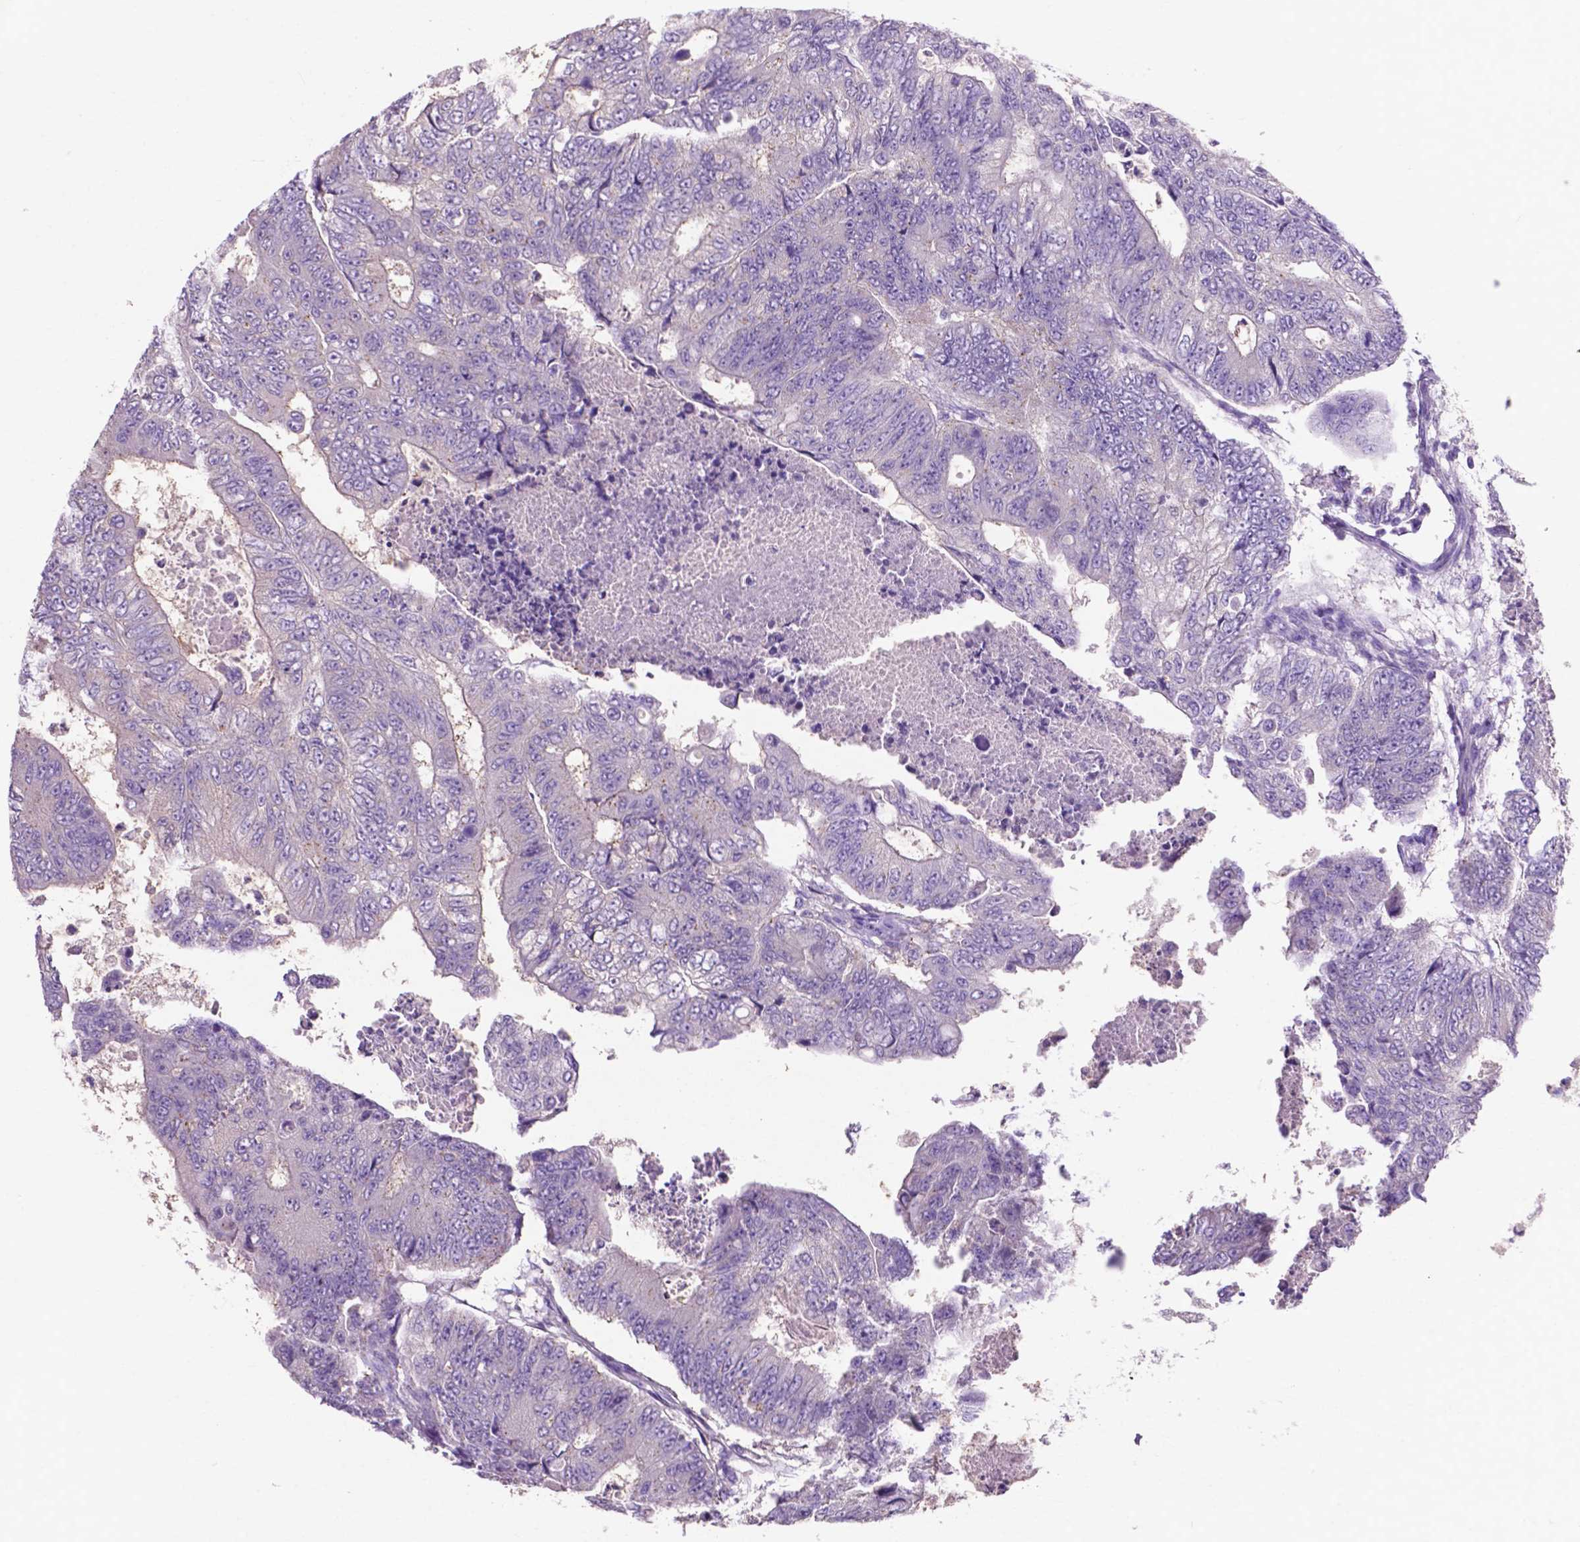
{"staining": {"intensity": "negative", "quantity": "none", "location": "none"}, "tissue": "colorectal cancer", "cell_type": "Tumor cells", "image_type": "cancer", "snomed": [{"axis": "morphology", "description": "Adenocarcinoma, NOS"}, {"axis": "topography", "description": "Colon"}], "caption": "Human colorectal cancer (adenocarcinoma) stained for a protein using immunohistochemistry shows no expression in tumor cells.", "gene": "PRPS2", "patient": {"sex": "female", "age": 48}}